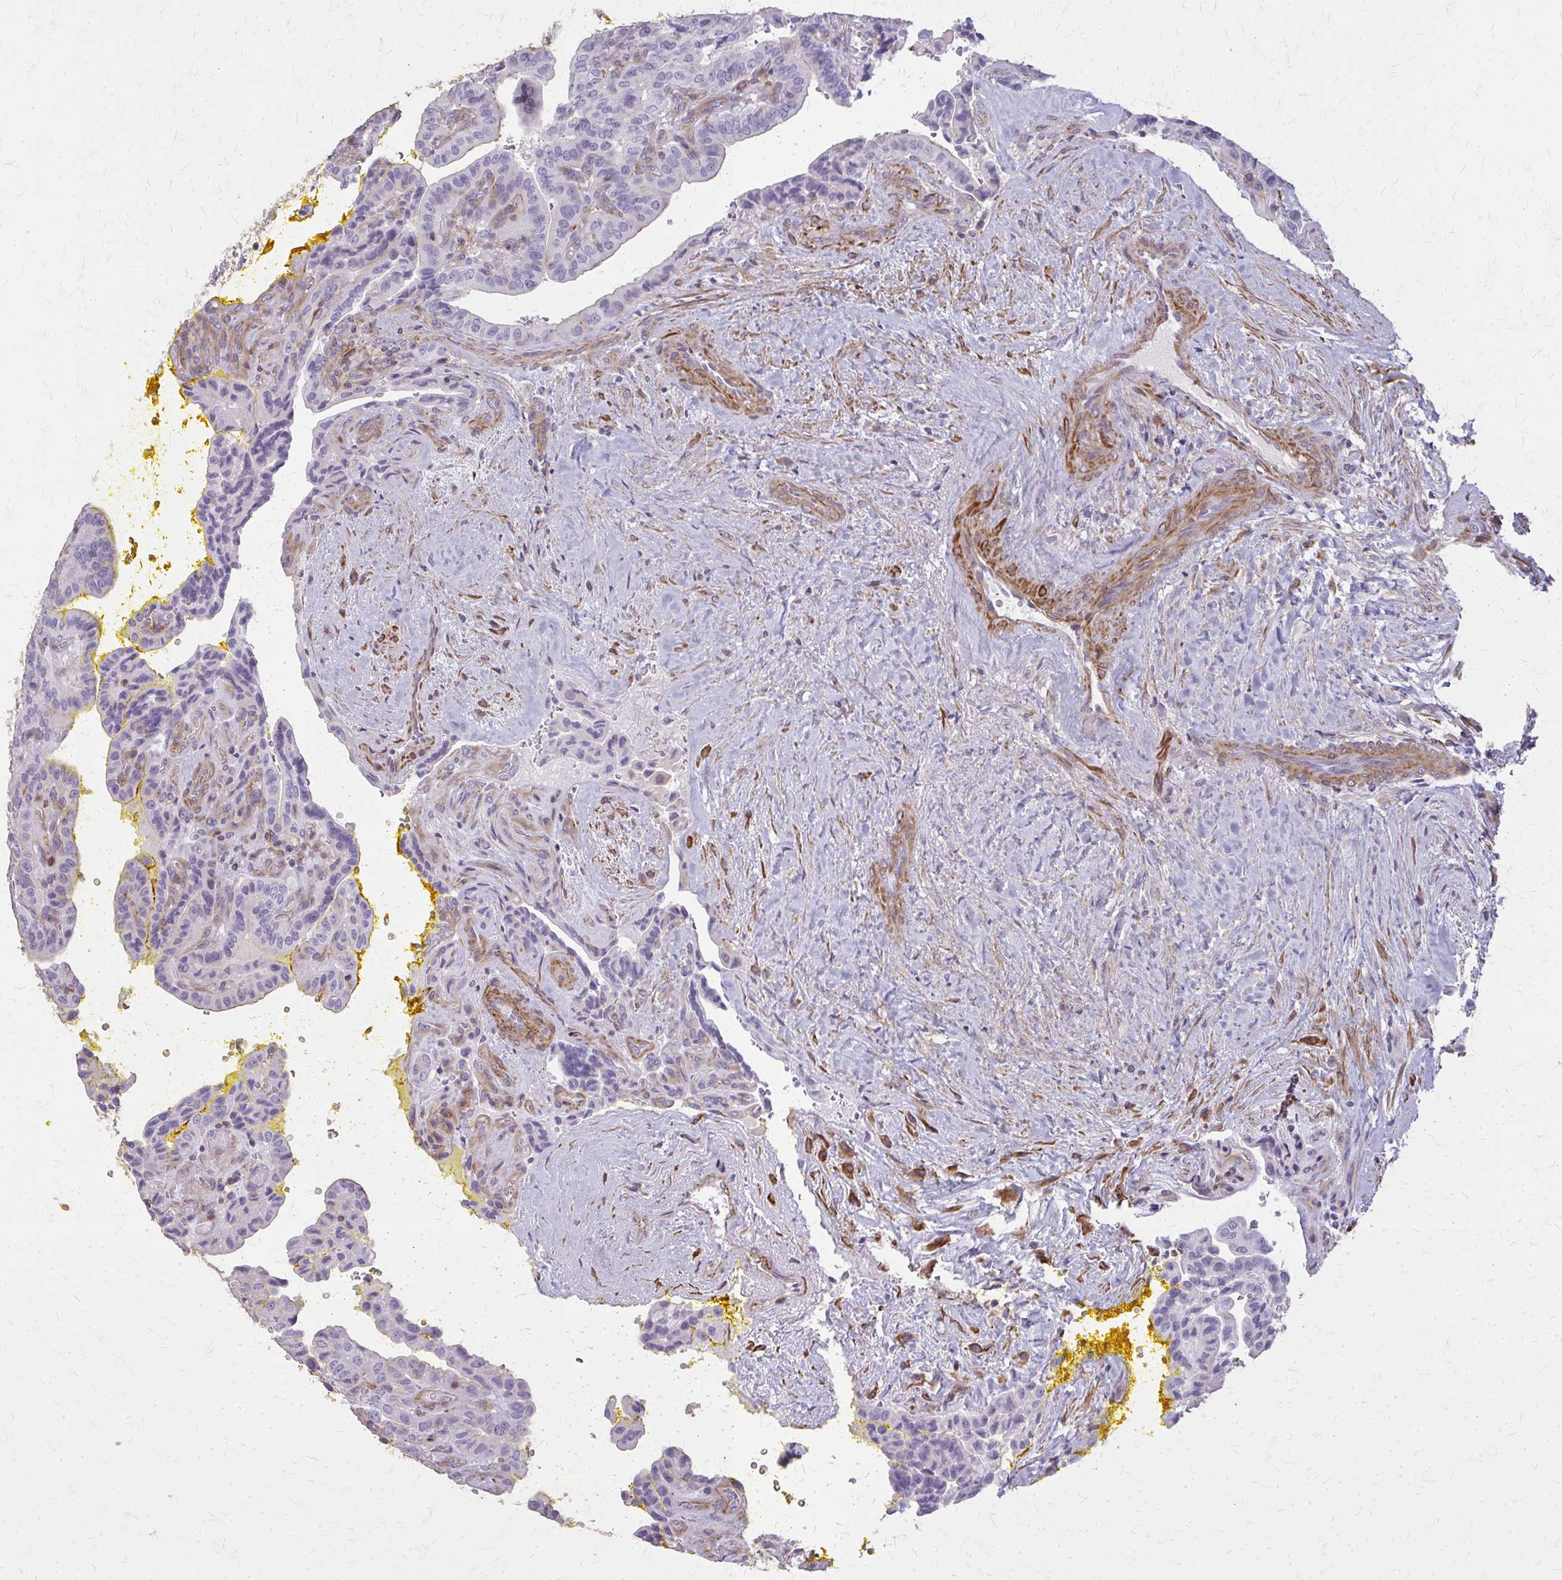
{"staining": {"intensity": "negative", "quantity": "none", "location": "none"}, "tissue": "thyroid cancer", "cell_type": "Tumor cells", "image_type": "cancer", "snomed": [{"axis": "morphology", "description": "Papillary adenocarcinoma, NOS"}, {"axis": "topography", "description": "Thyroid gland"}], "caption": "Papillary adenocarcinoma (thyroid) was stained to show a protein in brown. There is no significant expression in tumor cells.", "gene": "TENM4", "patient": {"sex": "male", "age": 87}}